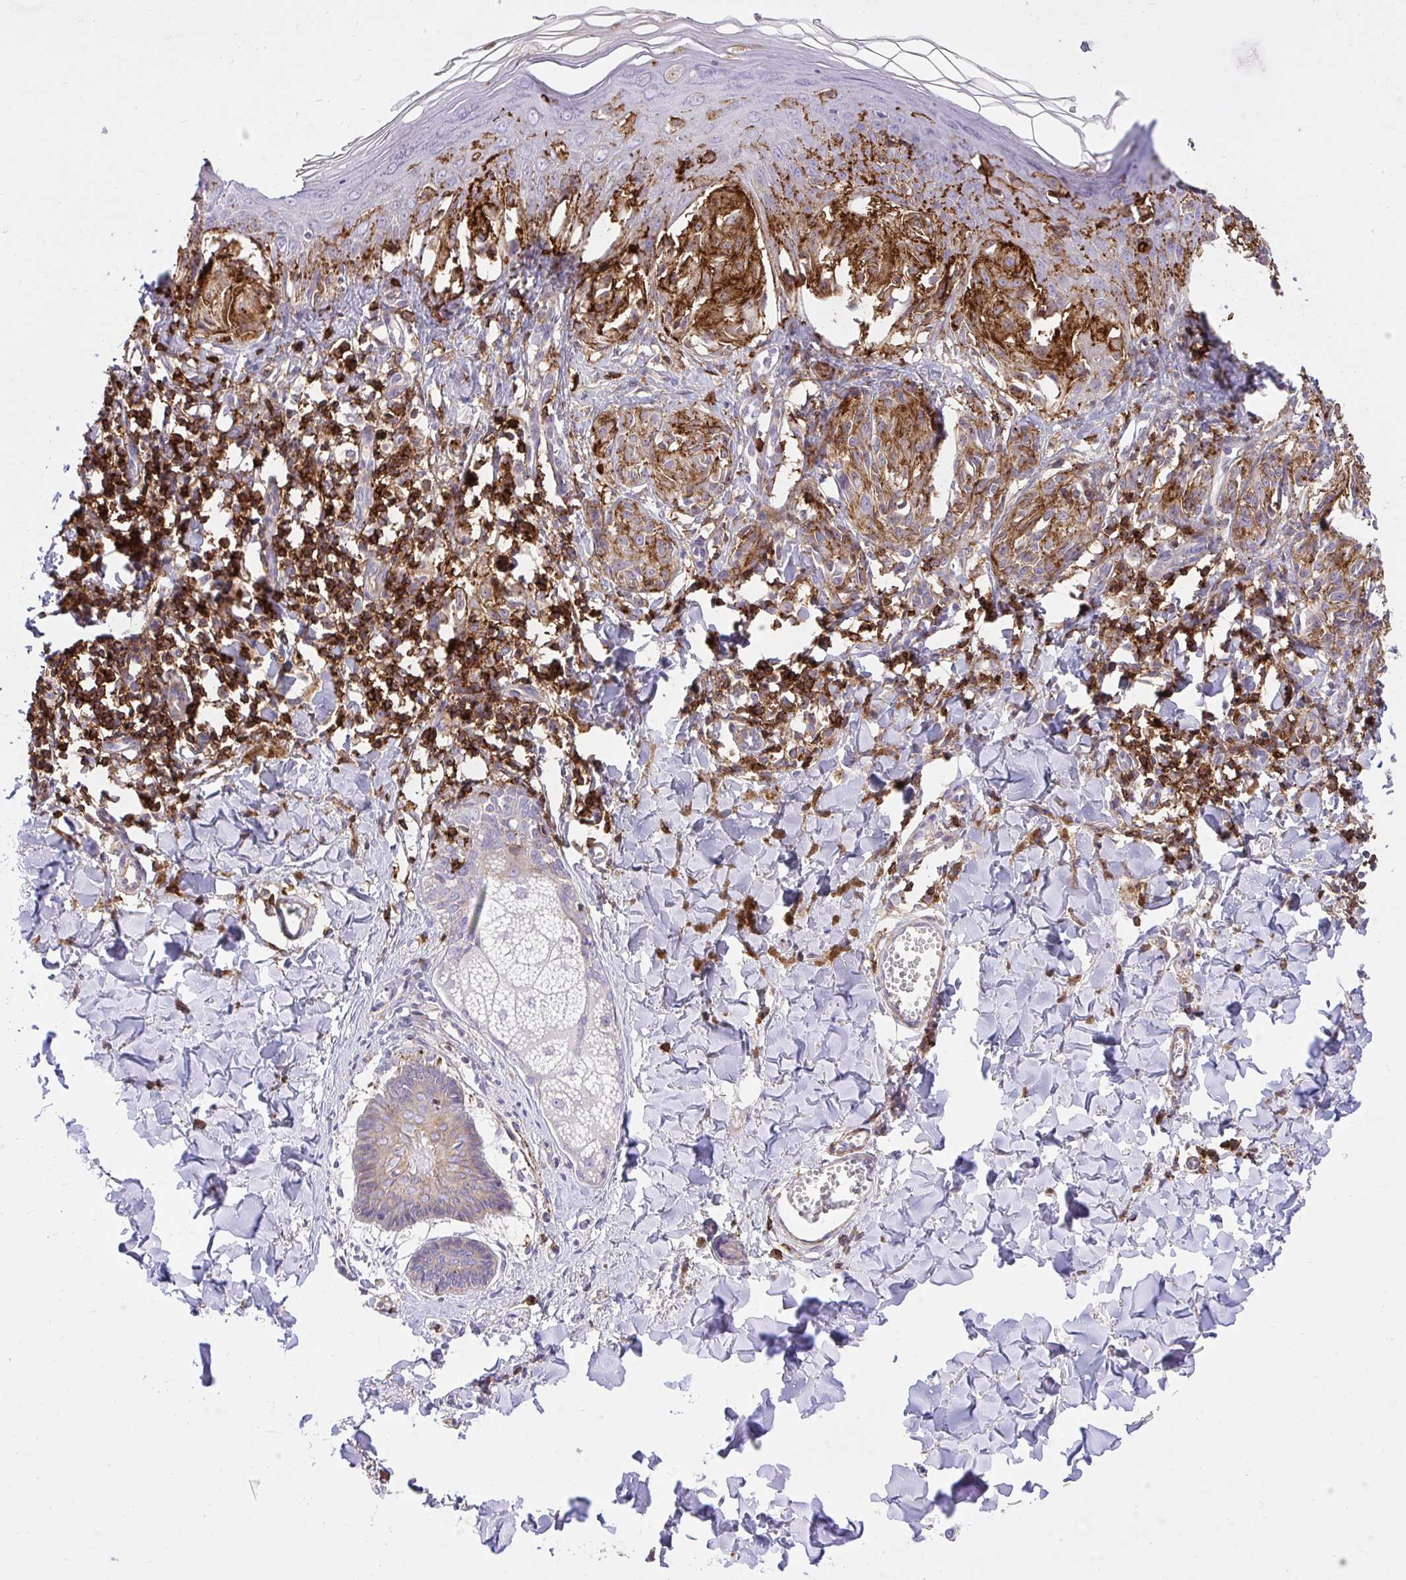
{"staining": {"intensity": "weak", "quantity": ">75%", "location": "cytoplasmic/membranous"}, "tissue": "melanoma", "cell_type": "Tumor cells", "image_type": "cancer", "snomed": [{"axis": "morphology", "description": "Malignant melanoma, NOS"}, {"axis": "topography", "description": "Skin"}], "caption": "DAB (3,3'-diaminobenzidine) immunohistochemical staining of melanoma shows weak cytoplasmic/membranous protein staining in about >75% of tumor cells.", "gene": "ERI1", "patient": {"sex": "female", "age": 38}}